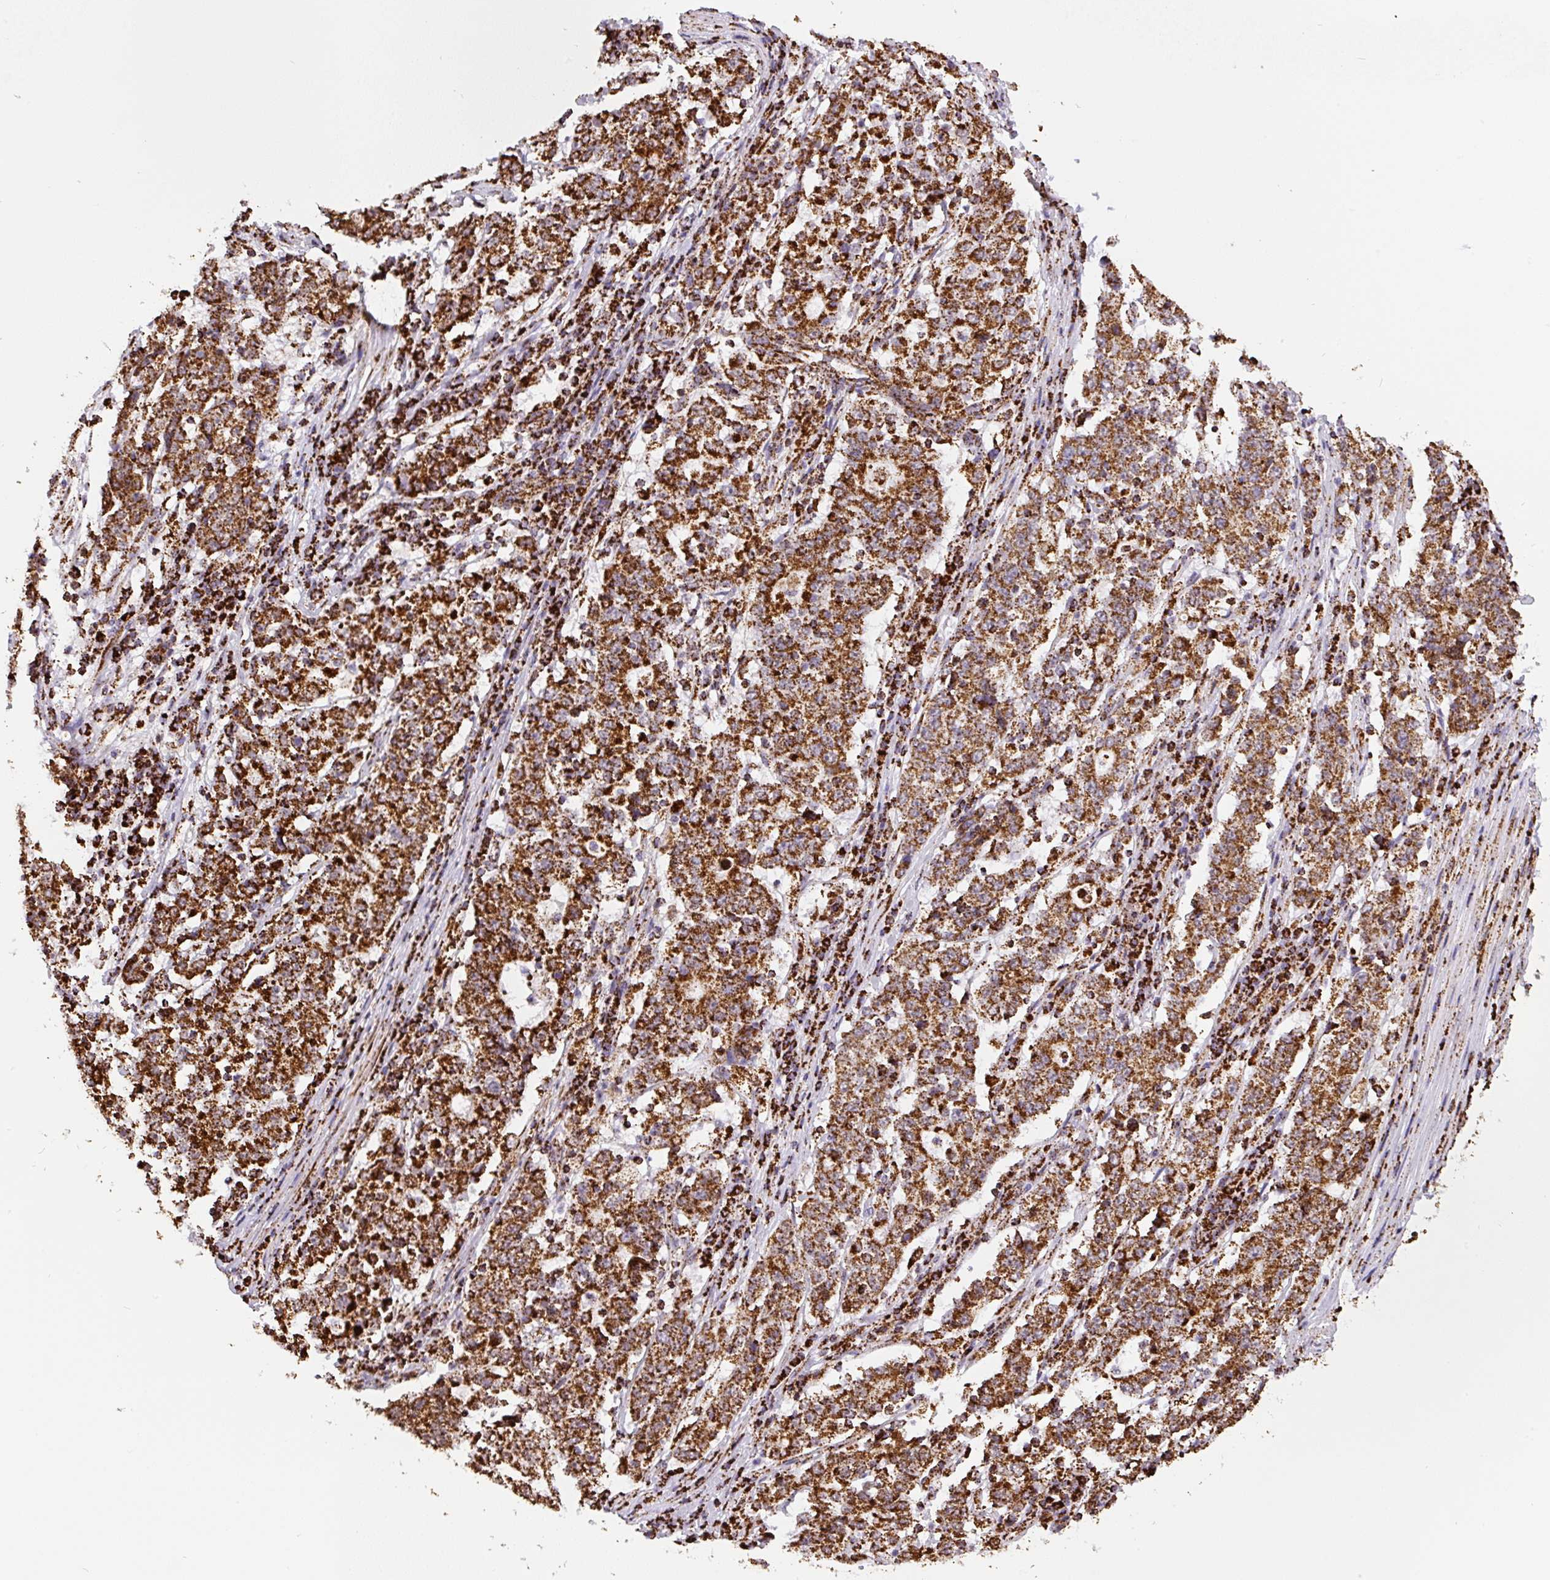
{"staining": {"intensity": "strong", "quantity": ">75%", "location": "cytoplasmic/membranous"}, "tissue": "stomach cancer", "cell_type": "Tumor cells", "image_type": "cancer", "snomed": [{"axis": "morphology", "description": "Adenocarcinoma, NOS"}, {"axis": "topography", "description": "Stomach"}], "caption": "Tumor cells reveal high levels of strong cytoplasmic/membranous positivity in approximately >75% of cells in human stomach adenocarcinoma.", "gene": "ATP5F1A", "patient": {"sex": "male", "age": 59}}